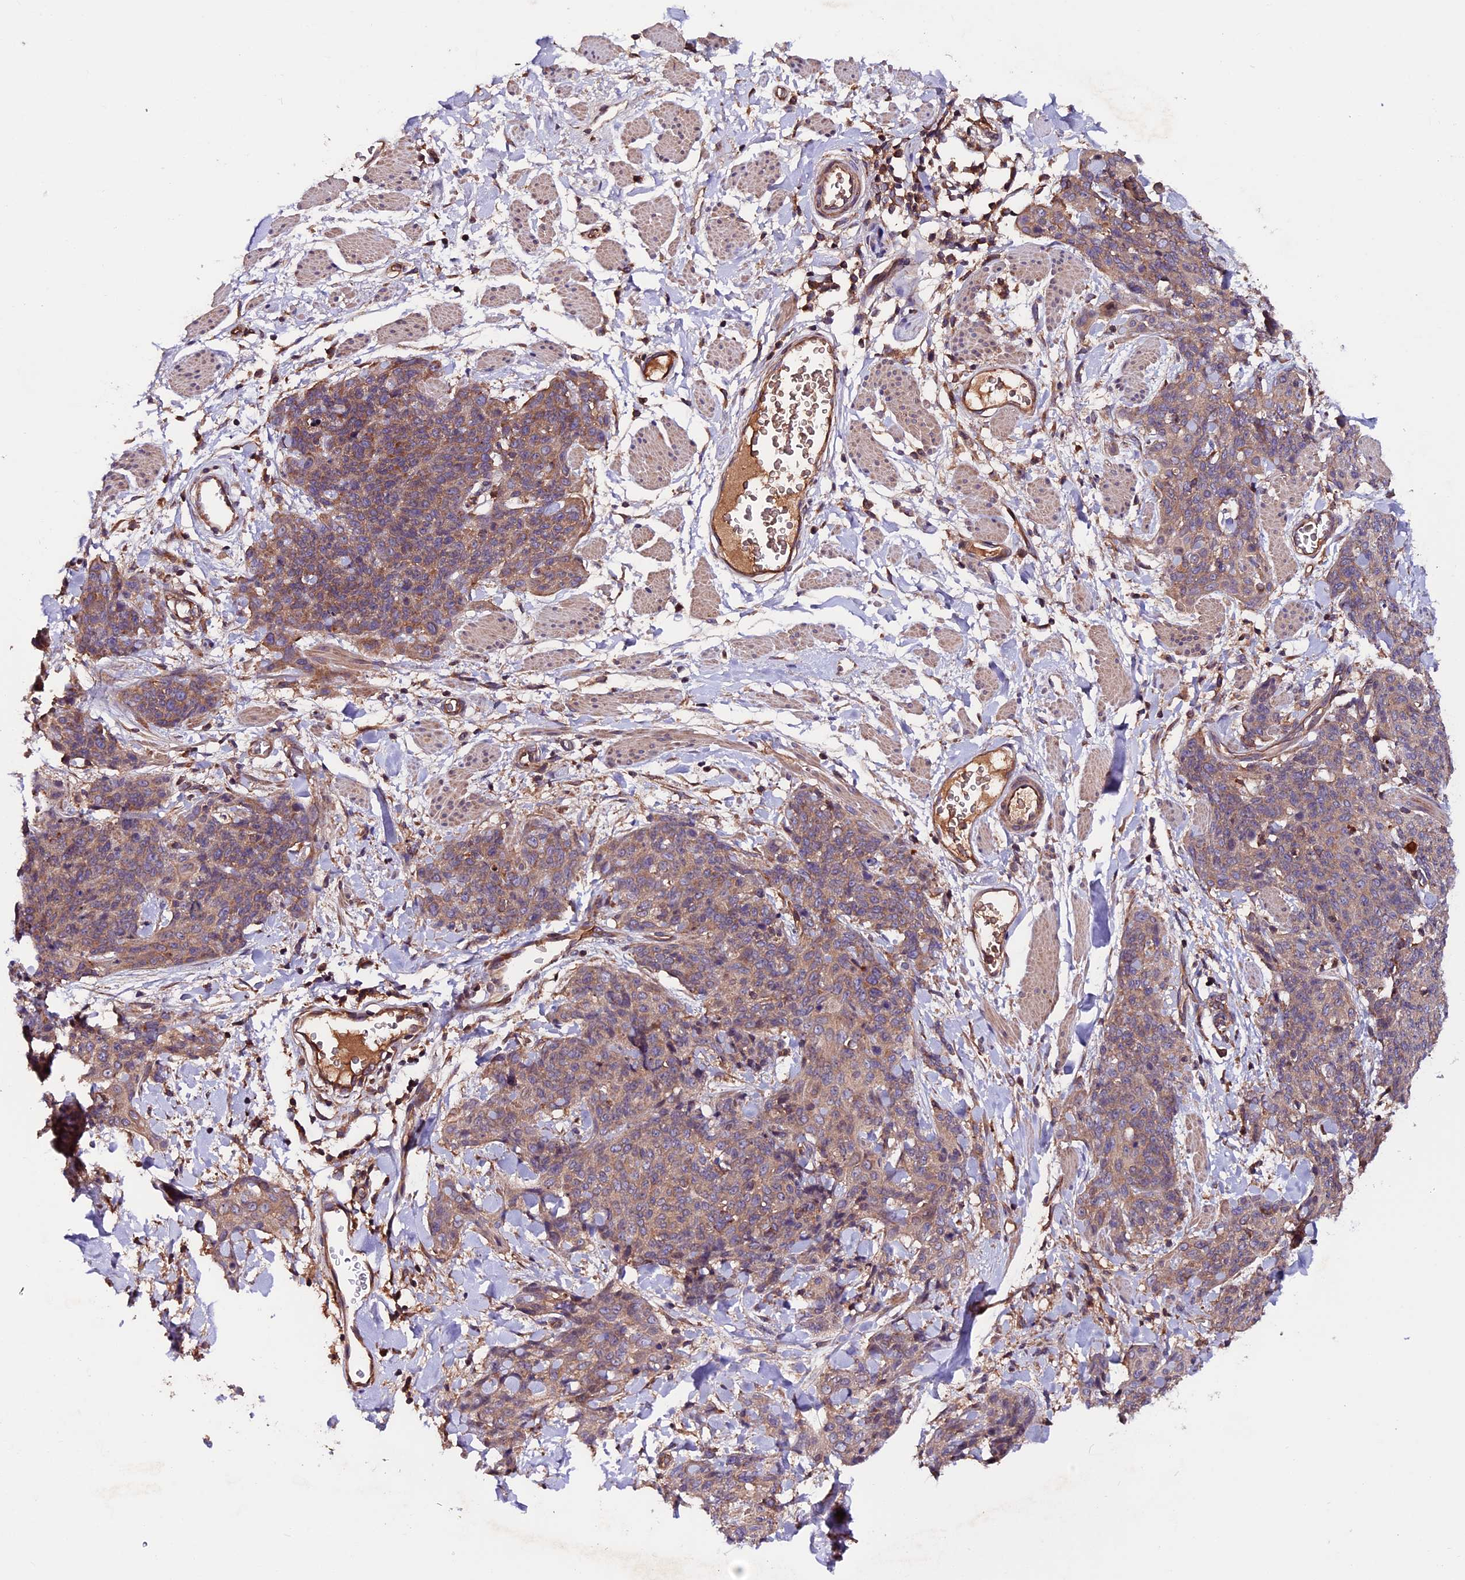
{"staining": {"intensity": "weak", "quantity": "25%-75%", "location": "cytoplasmic/membranous"}, "tissue": "skin cancer", "cell_type": "Tumor cells", "image_type": "cancer", "snomed": [{"axis": "morphology", "description": "Squamous cell carcinoma, NOS"}, {"axis": "topography", "description": "Skin"}, {"axis": "topography", "description": "Vulva"}], "caption": "Human skin cancer (squamous cell carcinoma) stained with a brown dye reveals weak cytoplasmic/membranous positive staining in about 25%-75% of tumor cells.", "gene": "ZNF598", "patient": {"sex": "female", "age": 85}}